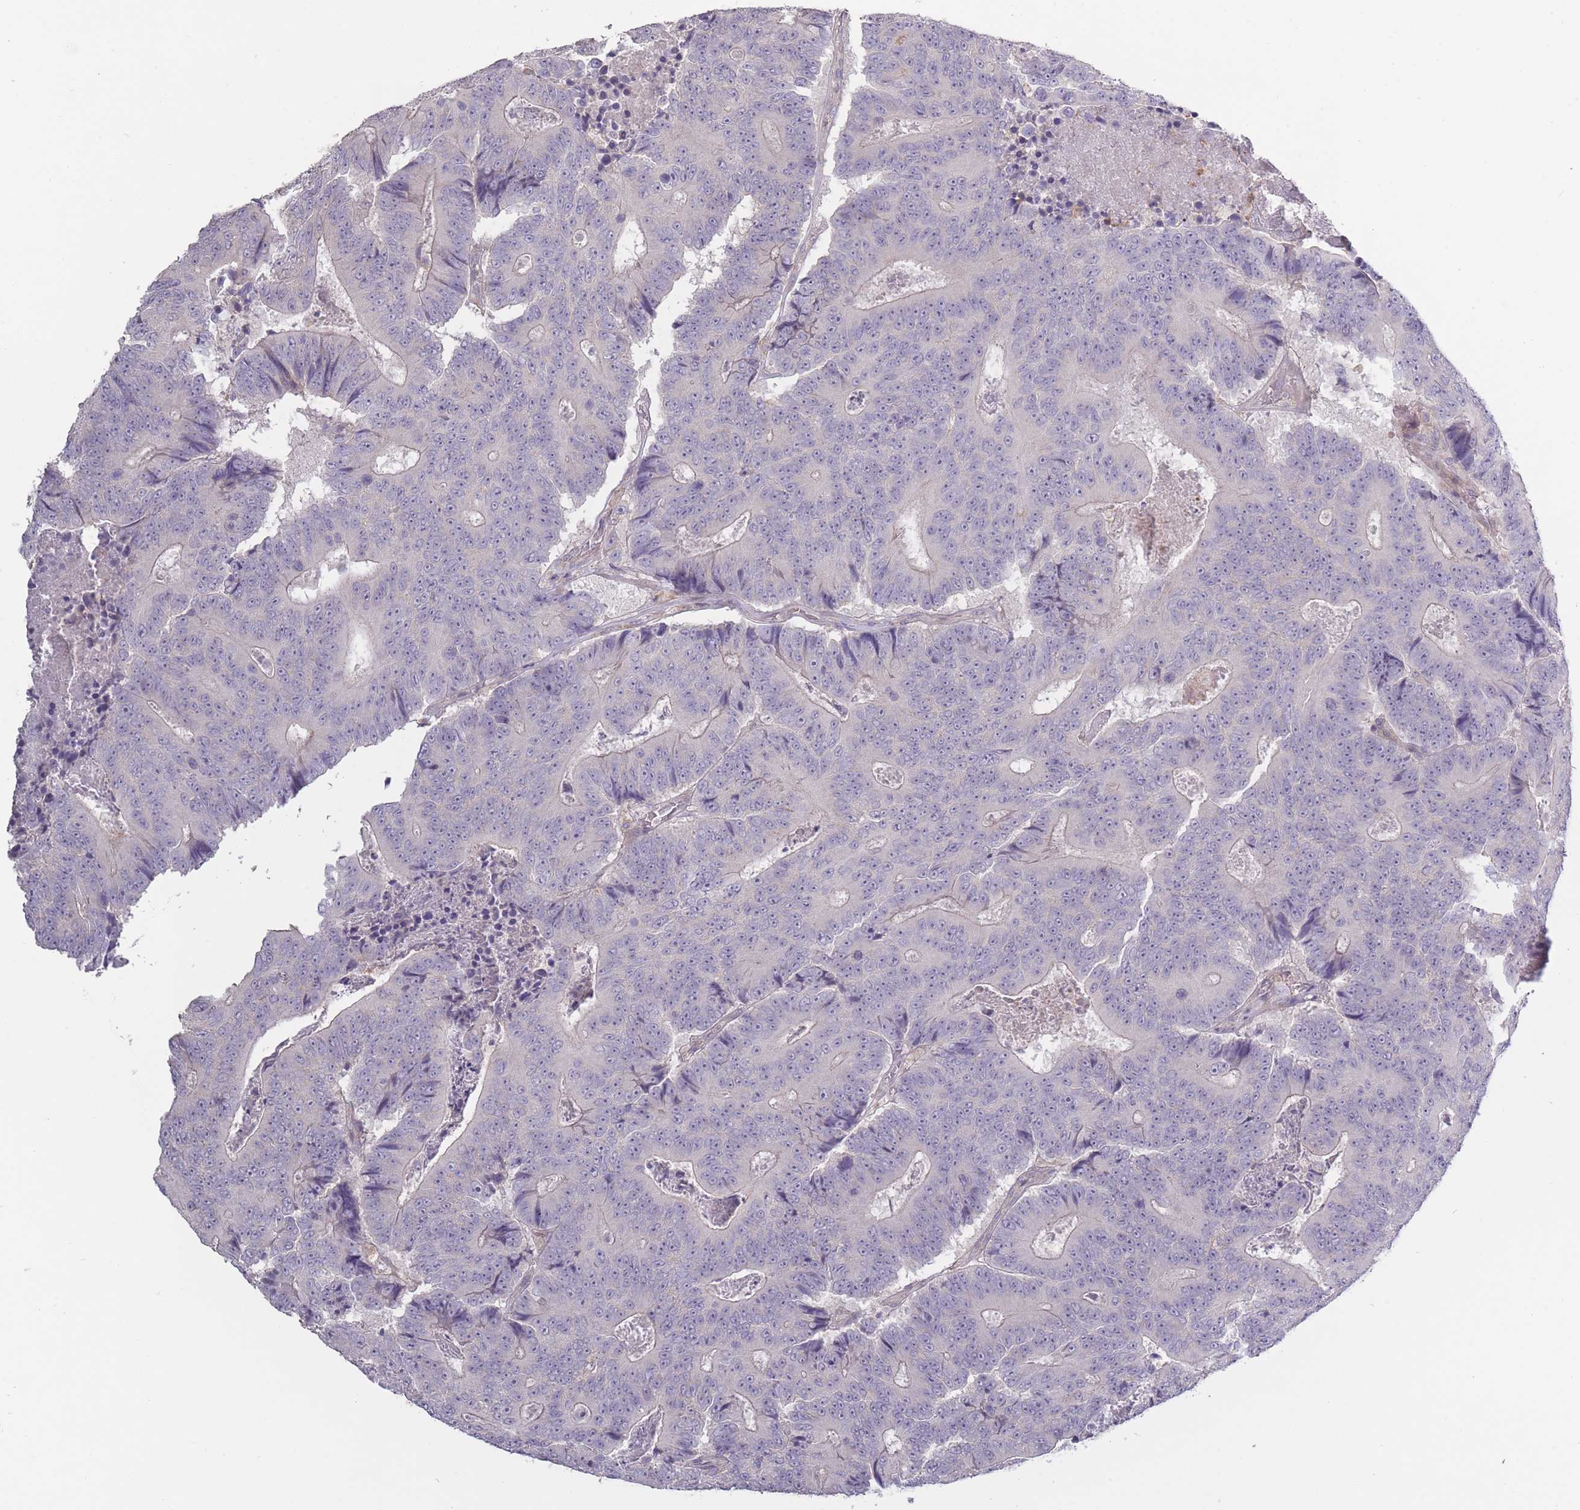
{"staining": {"intensity": "negative", "quantity": "none", "location": "none"}, "tissue": "colorectal cancer", "cell_type": "Tumor cells", "image_type": "cancer", "snomed": [{"axis": "morphology", "description": "Adenocarcinoma, NOS"}, {"axis": "topography", "description": "Colon"}], "caption": "Histopathology image shows no significant protein expression in tumor cells of colorectal adenocarcinoma. (DAB immunohistochemistry (IHC), high magnification).", "gene": "TET3", "patient": {"sex": "male", "age": 83}}